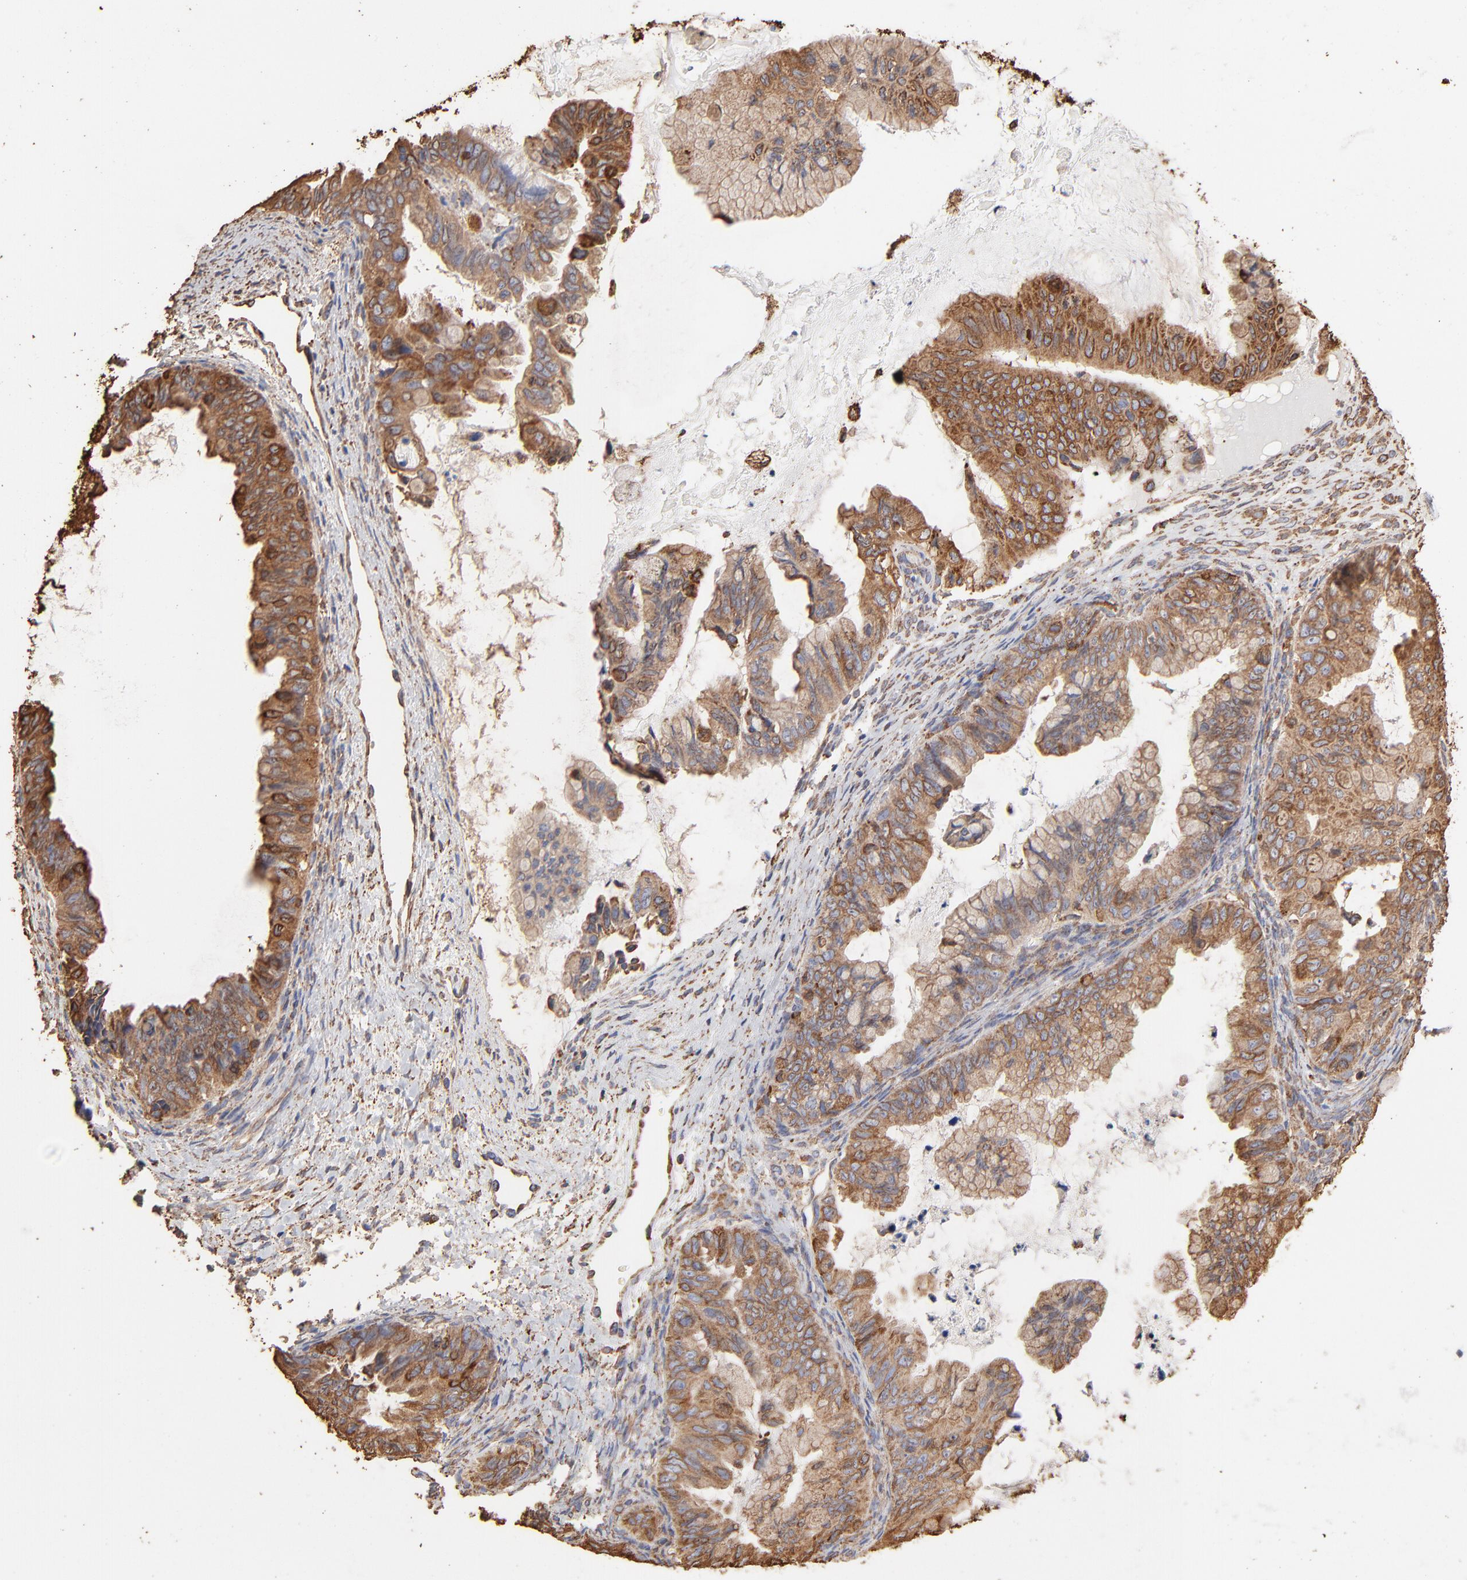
{"staining": {"intensity": "moderate", "quantity": ">75%", "location": "cytoplasmic/membranous"}, "tissue": "ovarian cancer", "cell_type": "Tumor cells", "image_type": "cancer", "snomed": [{"axis": "morphology", "description": "Cystadenocarcinoma, mucinous, NOS"}, {"axis": "topography", "description": "Ovary"}], "caption": "Protein positivity by immunohistochemistry (IHC) reveals moderate cytoplasmic/membranous expression in approximately >75% of tumor cells in mucinous cystadenocarcinoma (ovarian).", "gene": "PDIA3", "patient": {"sex": "female", "age": 36}}